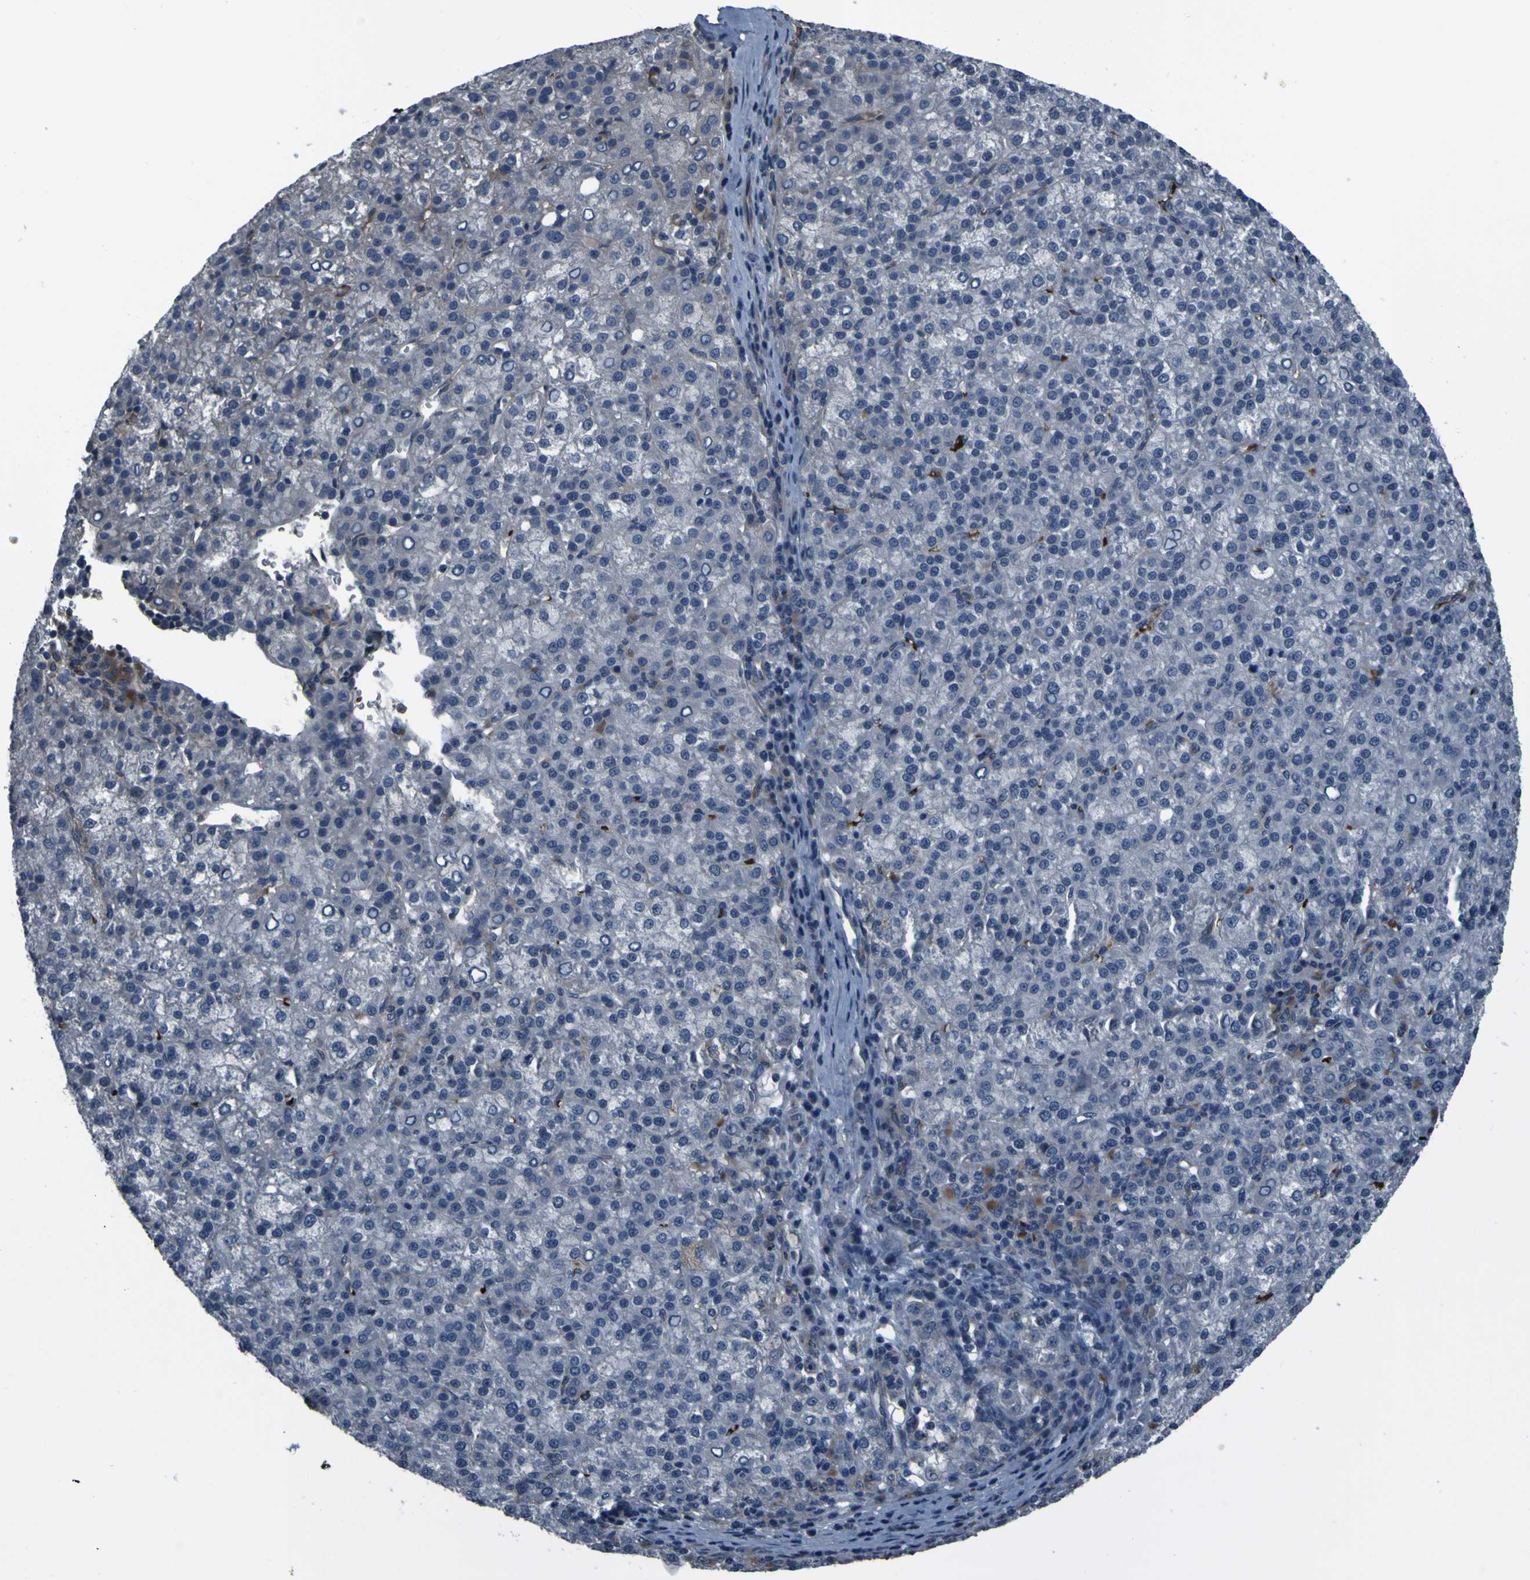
{"staining": {"intensity": "negative", "quantity": "none", "location": "none"}, "tissue": "liver cancer", "cell_type": "Tumor cells", "image_type": "cancer", "snomed": [{"axis": "morphology", "description": "Carcinoma, Hepatocellular, NOS"}, {"axis": "topography", "description": "Liver"}], "caption": "Immunohistochemistry of human hepatocellular carcinoma (liver) reveals no positivity in tumor cells.", "gene": "GRAMD1A", "patient": {"sex": "female", "age": 58}}